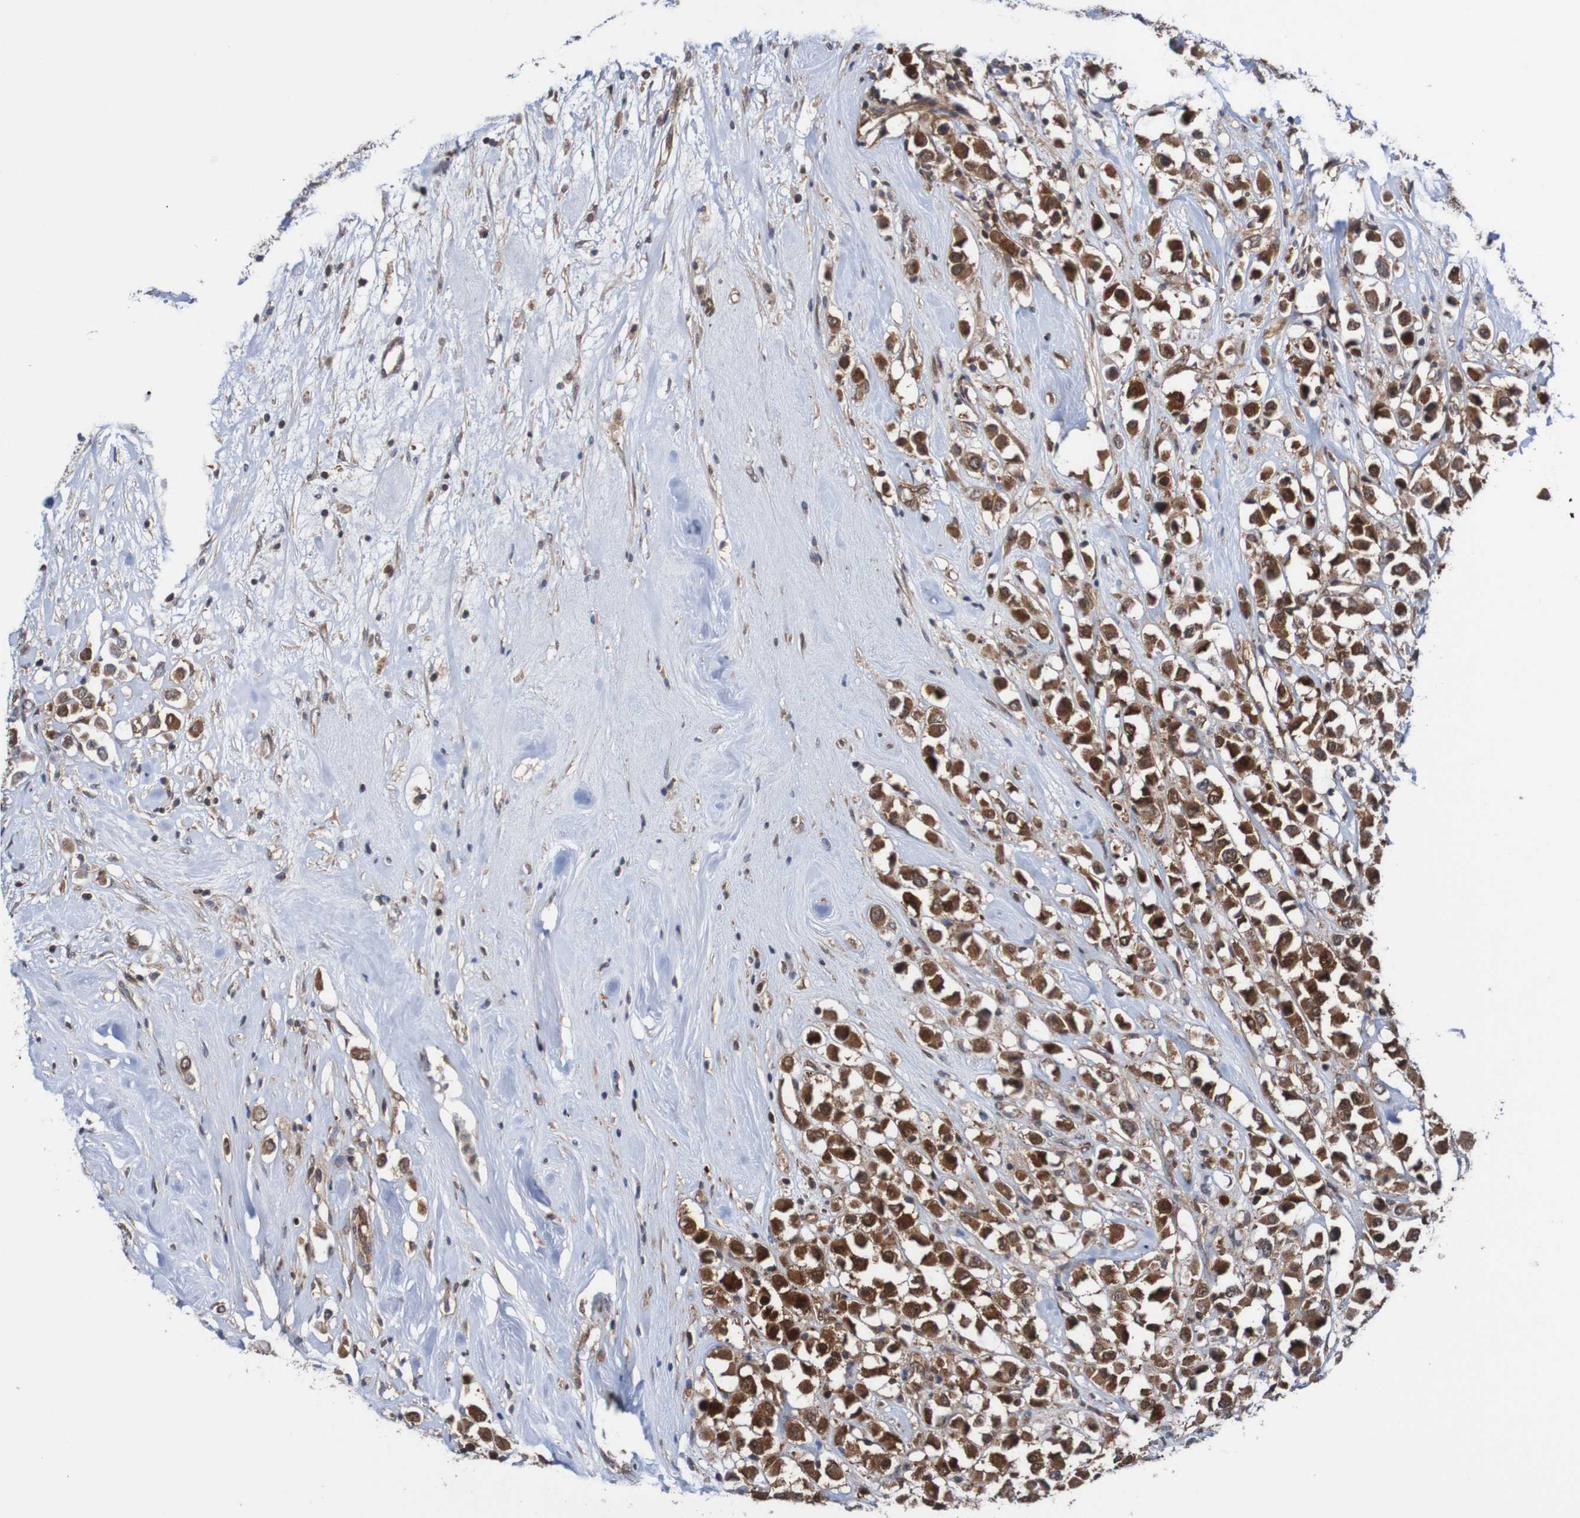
{"staining": {"intensity": "strong", "quantity": ">75%", "location": "cytoplasmic/membranous"}, "tissue": "breast cancer", "cell_type": "Tumor cells", "image_type": "cancer", "snomed": [{"axis": "morphology", "description": "Duct carcinoma"}, {"axis": "topography", "description": "Breast"}], "caption": "The histopathology image displays staining of breast invasive ductal carcinoma, revealing strong cytoplasmic/membranous protein staining (brown color) within tumor cells. The staining was performed using DAB (3,3'-diaminobenzidine) to visualize the protein expression in brown, while the nuclei were stained in blue with hematoxylin (Magnification: 20x).", "gene": "RIGI", "patient": {"sex": "female", "age": 61}}